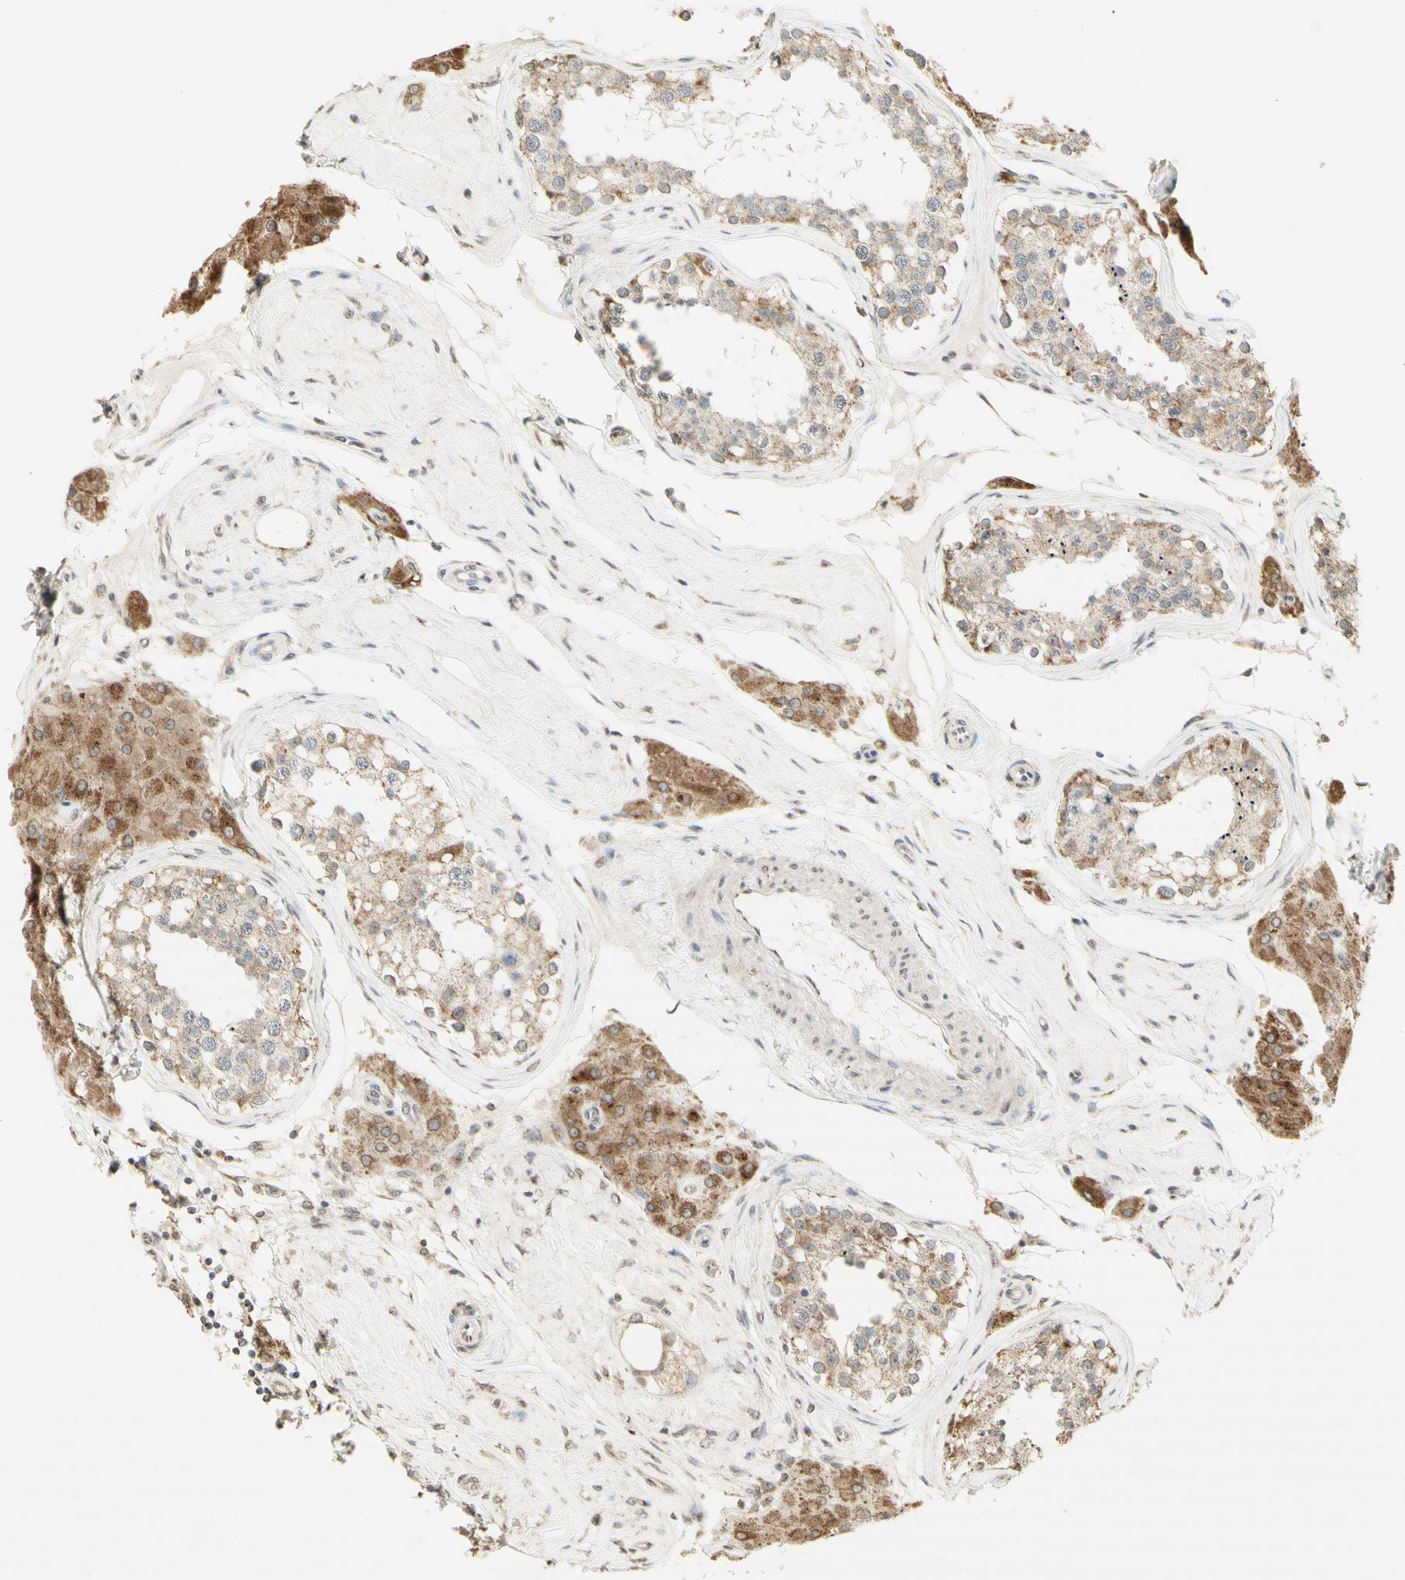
{"staining": {"intensity": "weak", "quantity": ">75%", "location": "cytoplasmic/membranous"}, "tissue": "testis", "cell_type": "Cells in seminiferous ducts", "image_type": "normal", "snomed": [{"axis": "morphology", "description": "Normal tissue, NOS"}, {"axis": "topography", "description": "Testis"}], "caption": "Human testis stained for a protein (brown) demonstrates weak cytoplasmic/membranous positive positivity in about >75% of cells in seminiferous ducts.", "gene": "CCNI", "patient": {"sex": "male", "age": 68}}